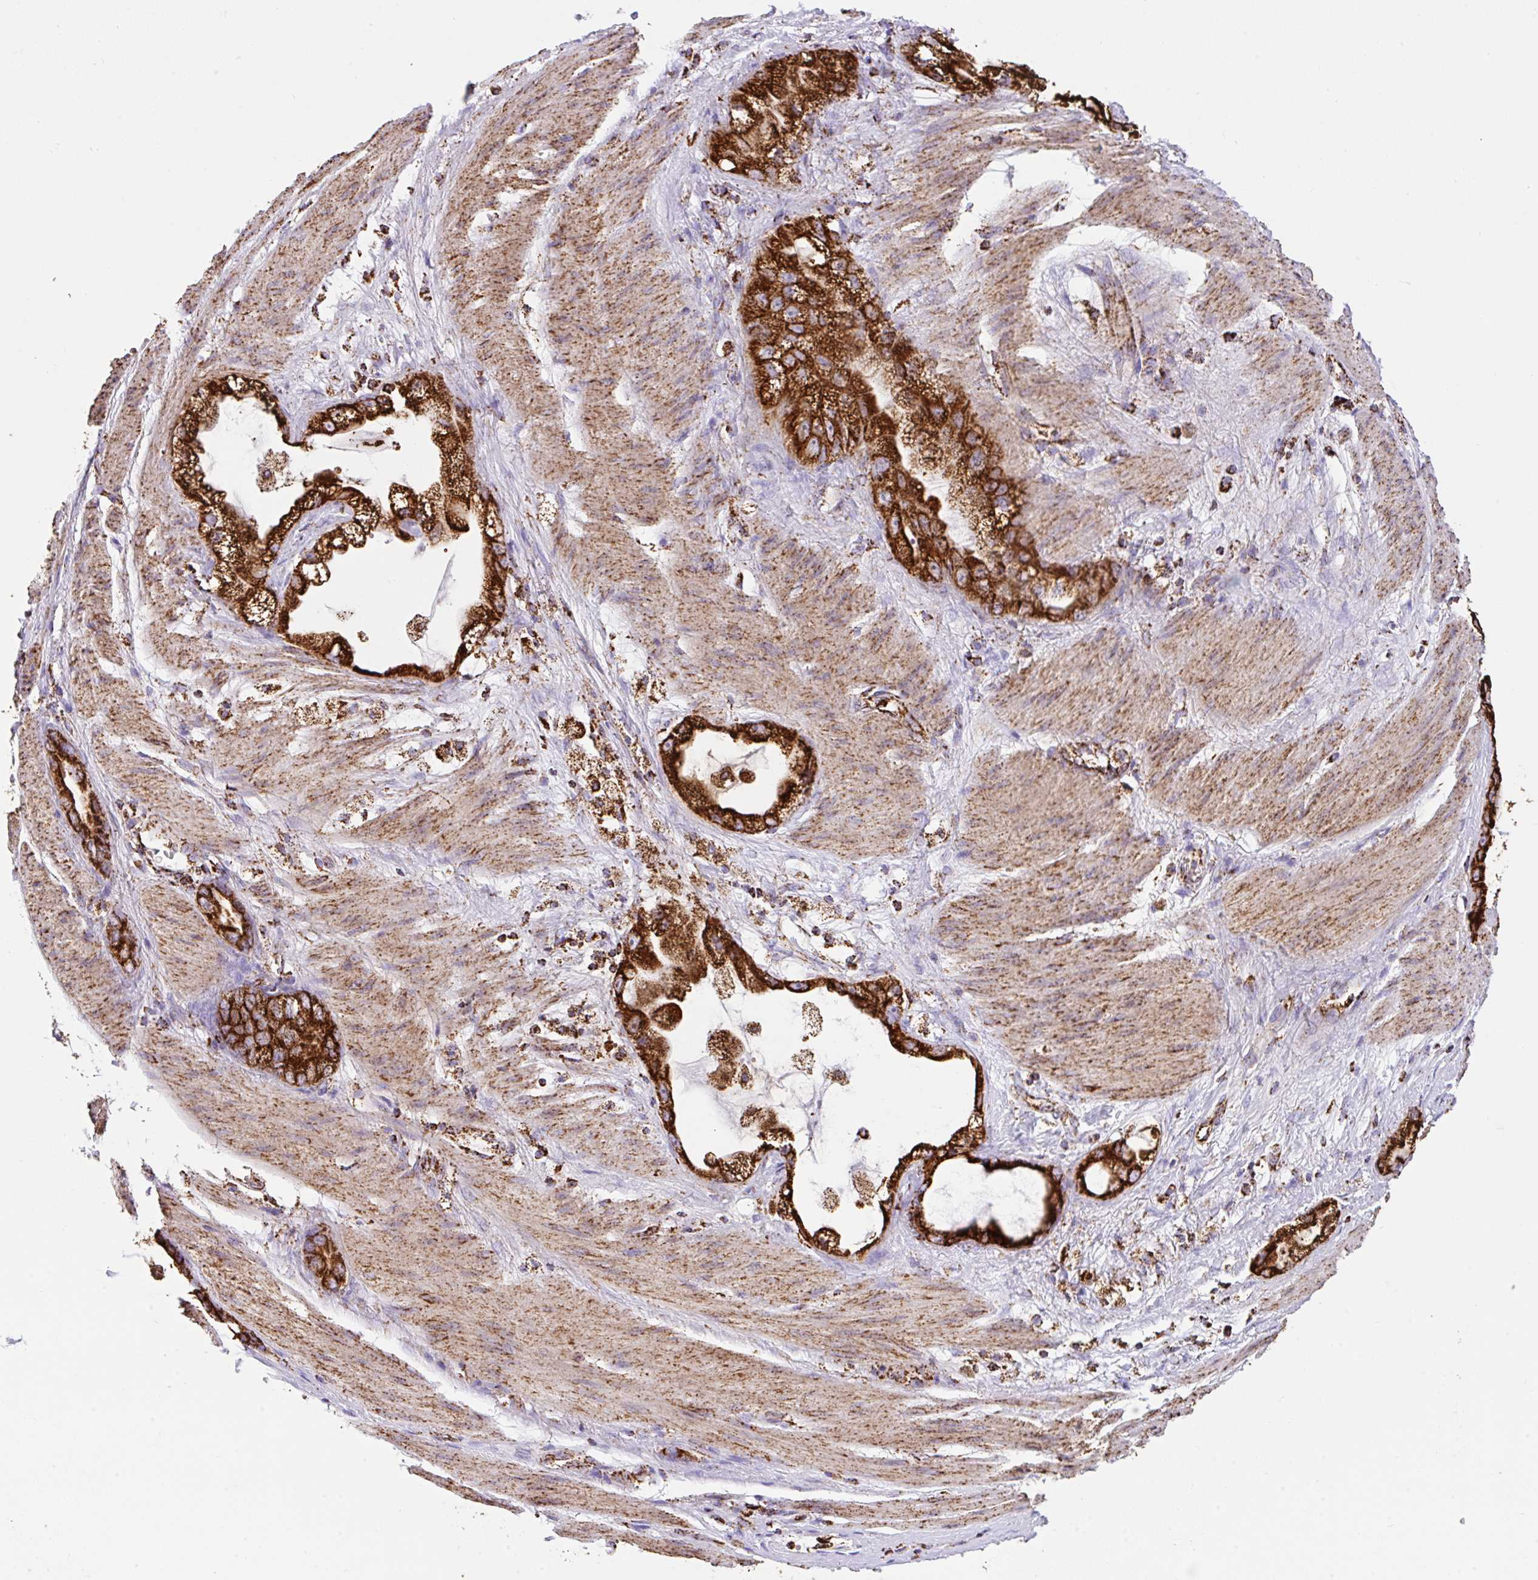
{"staining": {"intensity": "strong", "quantity": ">75%", "location": "cytoplasmic/membranous"}, "tissue": "stomach cancer", "cell_type": "Tumor cells", "image_type": "cancer", "snomed": [{"axis": "morphology", "description": "Adenocarcinoma, NOS"}, {"axis": "topography", "description": "Stomach"}], "caption": "IHC photomicrograph of stomach adenocarcinoma stained for a protein (brown), which reveals high levels of strong cytoplasmic/membranous expression in approximately >75% of tumor cells.", "gene": "ANKRD33B", "patient": {"sex": "male", "age": 55}}